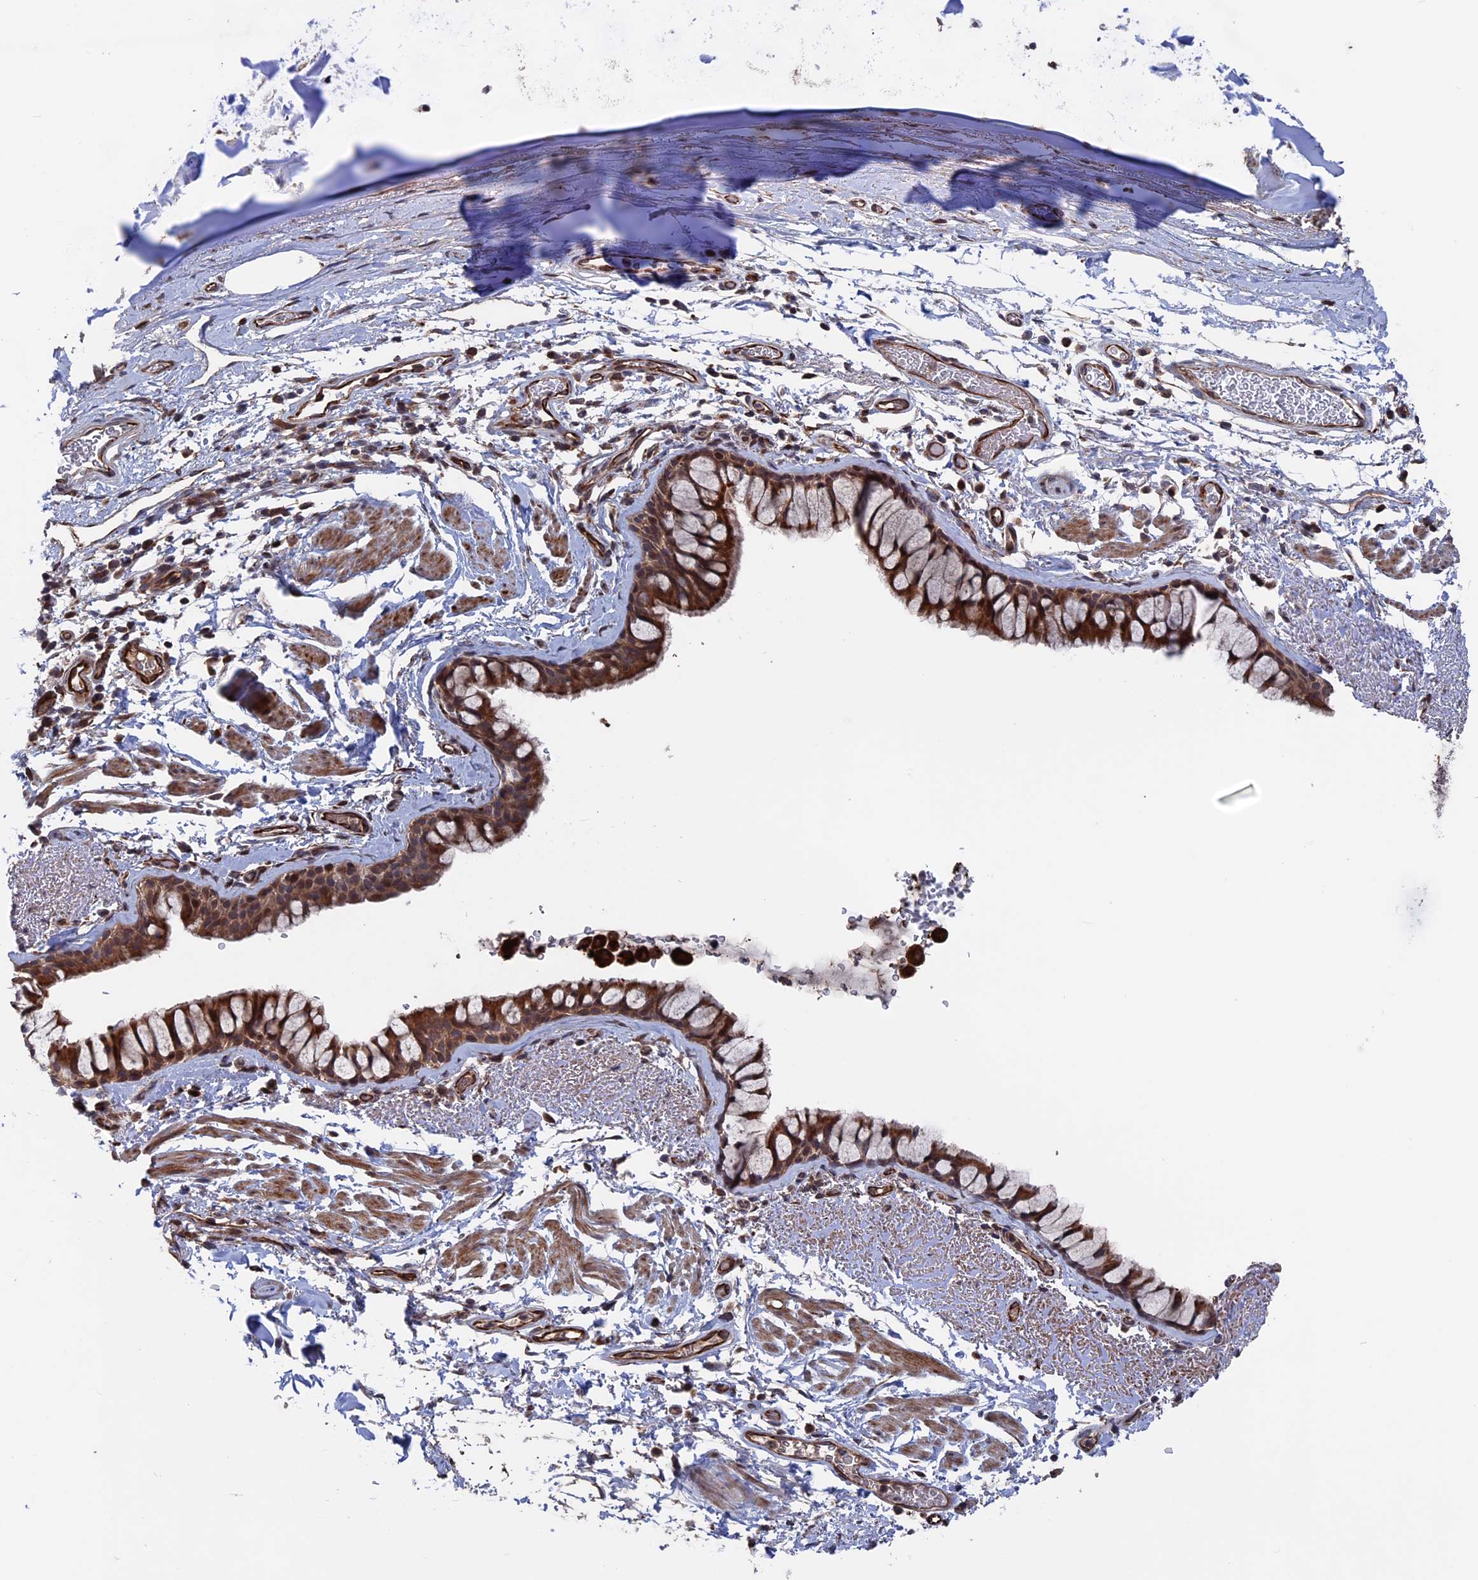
{"staining": {"intensity": "moderate", "quantity": ">75%", "location": "cytoplasmic/membranous"}, "tissue": "bronchus", "cell_type": "Respiratory epithelial cells", "image_type": "normal", "snomed": [{"axis": "morphology", "description": "Normal tissue, NOS"}, {"axis": "topography", "description": "Bronchus"}], "caption": "The image demonstrates staining of unremarkable bronchus, revealing moderate cytoplasmic/membranous protein expression (brown color) within respiratory epithelial cells.", "gene": "PLA2G15", "patient": {"sex": "male", "age": 65}}